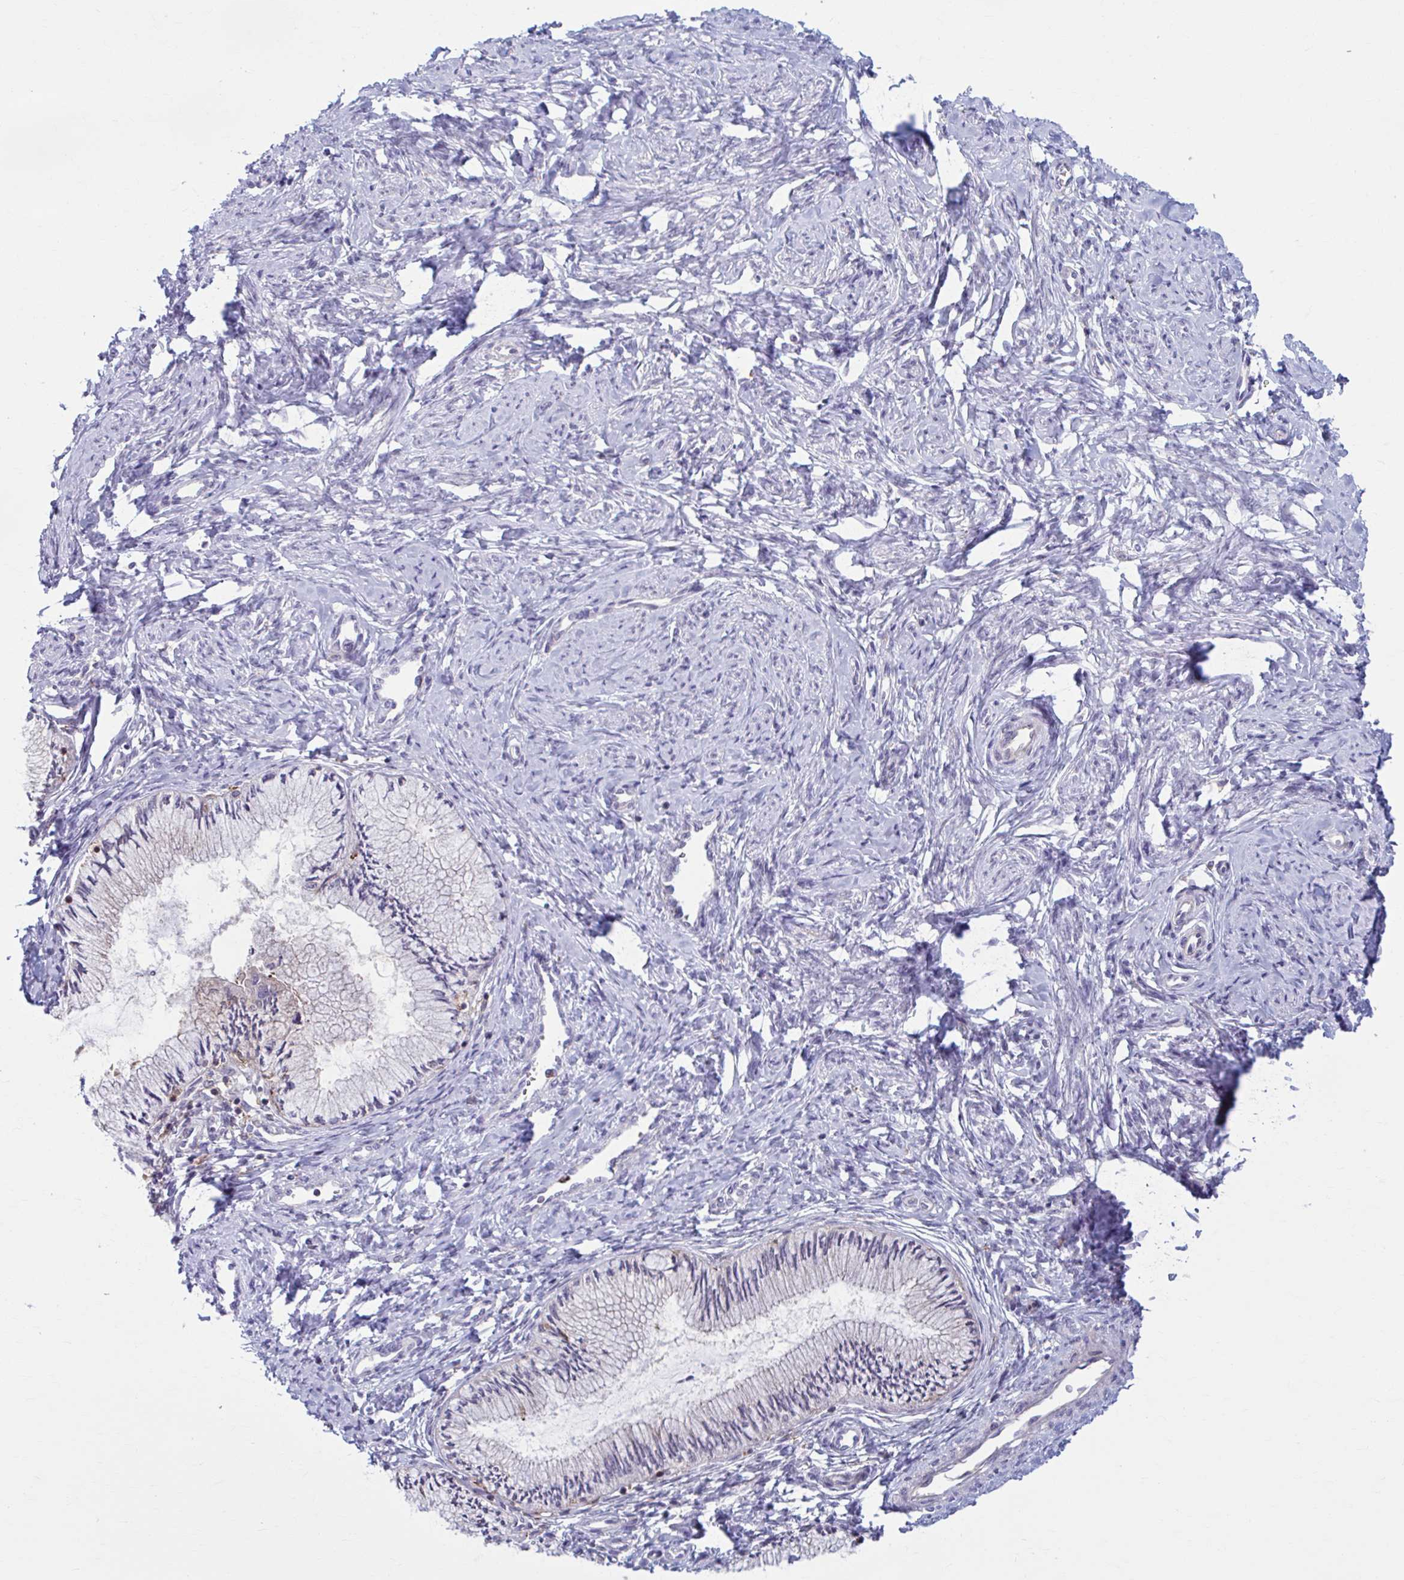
{"staining": {"intensity": "negative", "quantity": "none", "location": "none"}, "tissue": "cervix", "cell_type": "Glandular cells", "image_type": "normal", "snomed": [{"axis": "morphology", "description": "Normal tissue, NOS"}, {"axis": "topography", "description": "Cervix"}], "caption": "Immunohistochemistry (IHC) of unremarkable cervix shows no staining in glandular cells.", "gene": "ADAT3", "patient": {"sex": "female", "age": 24}}